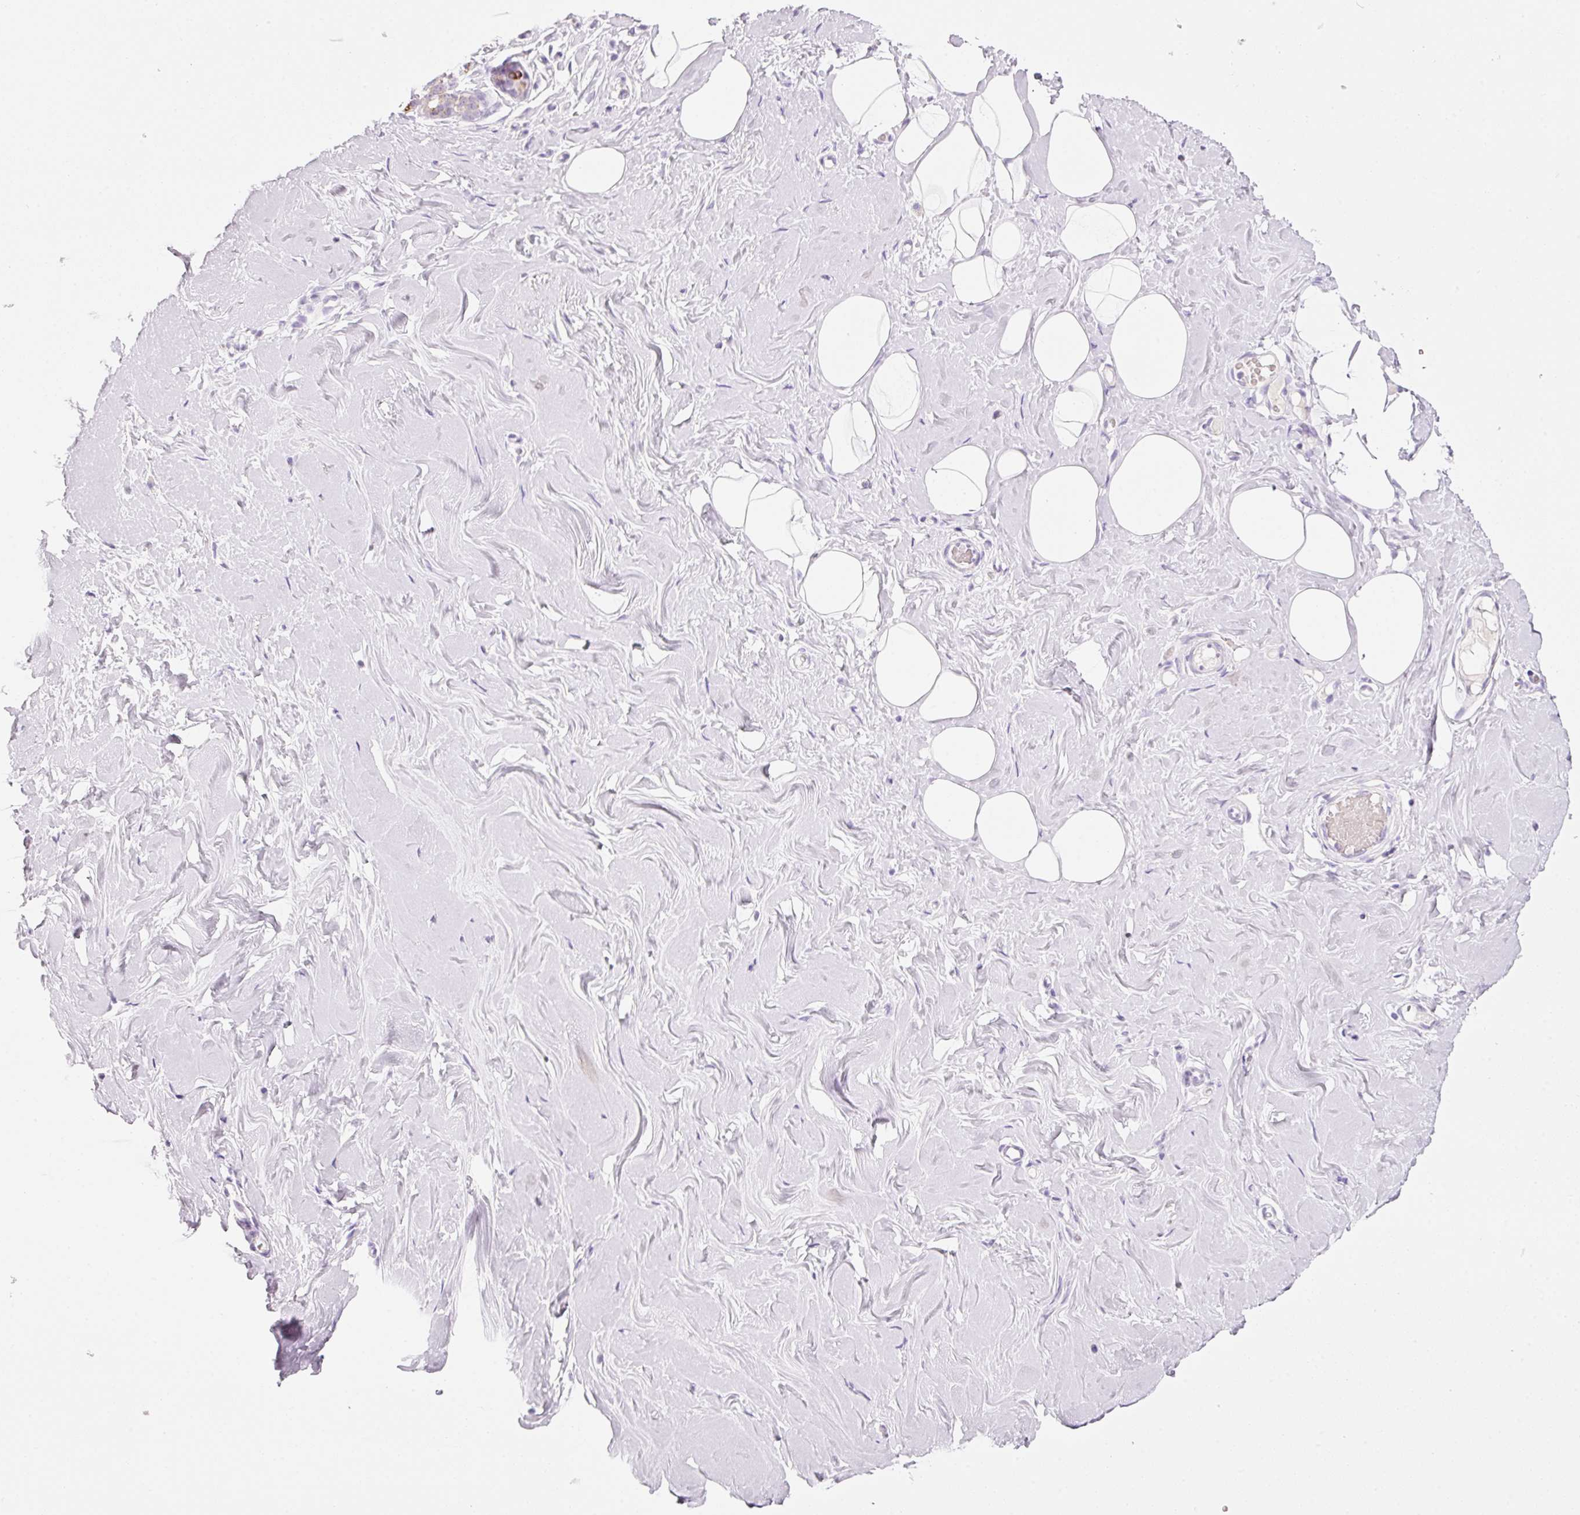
{"staining": {"intensity": "negative", "quantity": "none", "location": "none"}, "tissue": "breast", "cell_type": "Adipocytes", "image_type": "normal", "snomed": [{"axis": "morphology", "description": "Normal tissue, NOS"}, {"axis": "topography", "description": "Breast"}], "caption": "Normal breast was stained to show a protein in brown. There is no significant staining in adipocytes. (Stains: DAB immunohistochemistry (IHC) with hematoxylin counter stain, Microscopy: brightfield microscopy at high magnification).", "gene": "CARD16", "patient": {"sex": "female", "age": 27}}